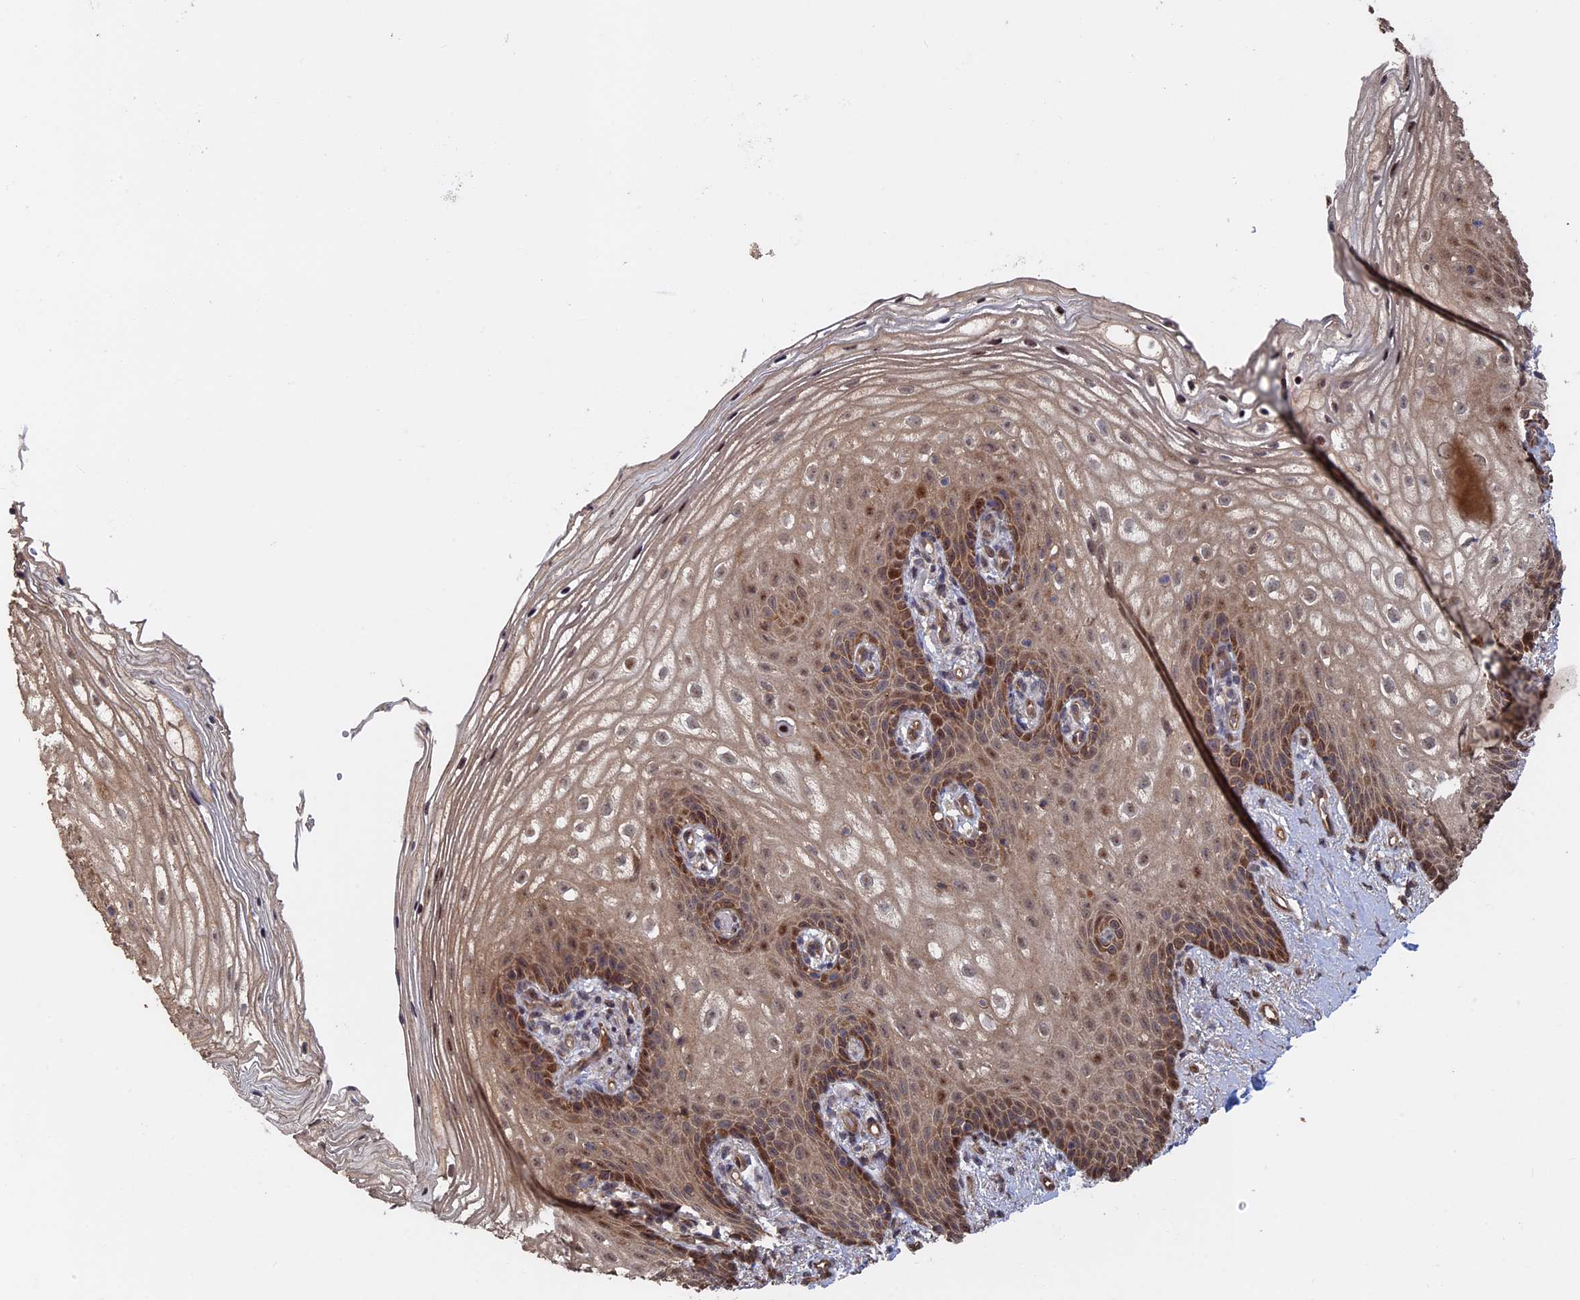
{"staining": {"intensity": "moderate", "quantity": "25%-75%", "location": "cytoplasmic/membranous,nuclear"}, "tissue": "vagina", "cell_type": "Squamous epithelial cells", "image_type": "normal", "snomed": [{"axis": "morphology", "description": "Normal tissue, NOS"}, {"axis": "topography", "description": "Vagina"}], "caption": "IHC of benign vagina displays medium levels of moderate cytoplasmic/membranous,nuclear staining in approximately 25%-75% of squamous epithelial cells.", "gene": "KIAA1328", "patient": {"sex": "female", "age": 60}}